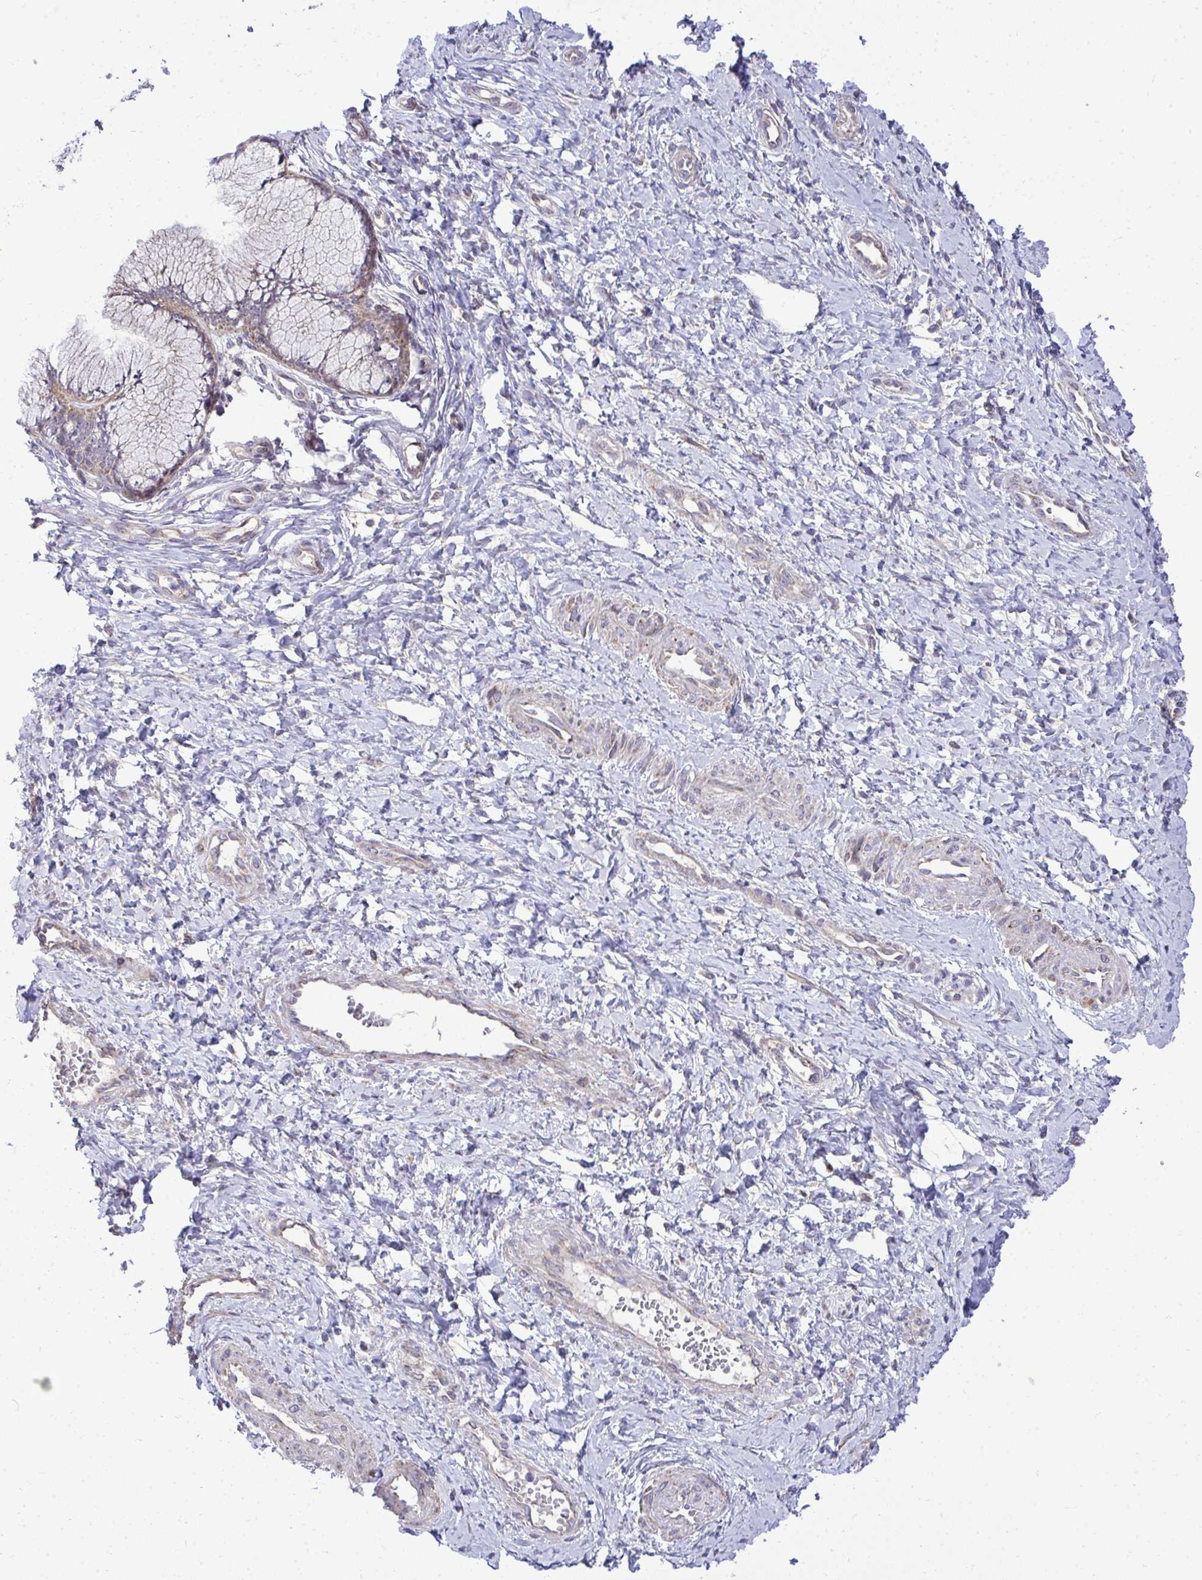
{"staining": {"intensity": "weak", "quantity": "<25%", "location": "cytoplasmic/membranous"}, "tissue": "cervix", "cell_type": "Glandular cells", "image_type": "normal", "snomed": [{"axis": "morphology", "description": "Normal tissue, NOS"}, {"axis": "topography", "description": "Cervix"}], "caption": "Immunohistochemical staining of unremarkable human cervix demonstrates no significant staining in glandular cells.", "gene": "XAF1", "patient": {"sex": "female", "age": 37}}